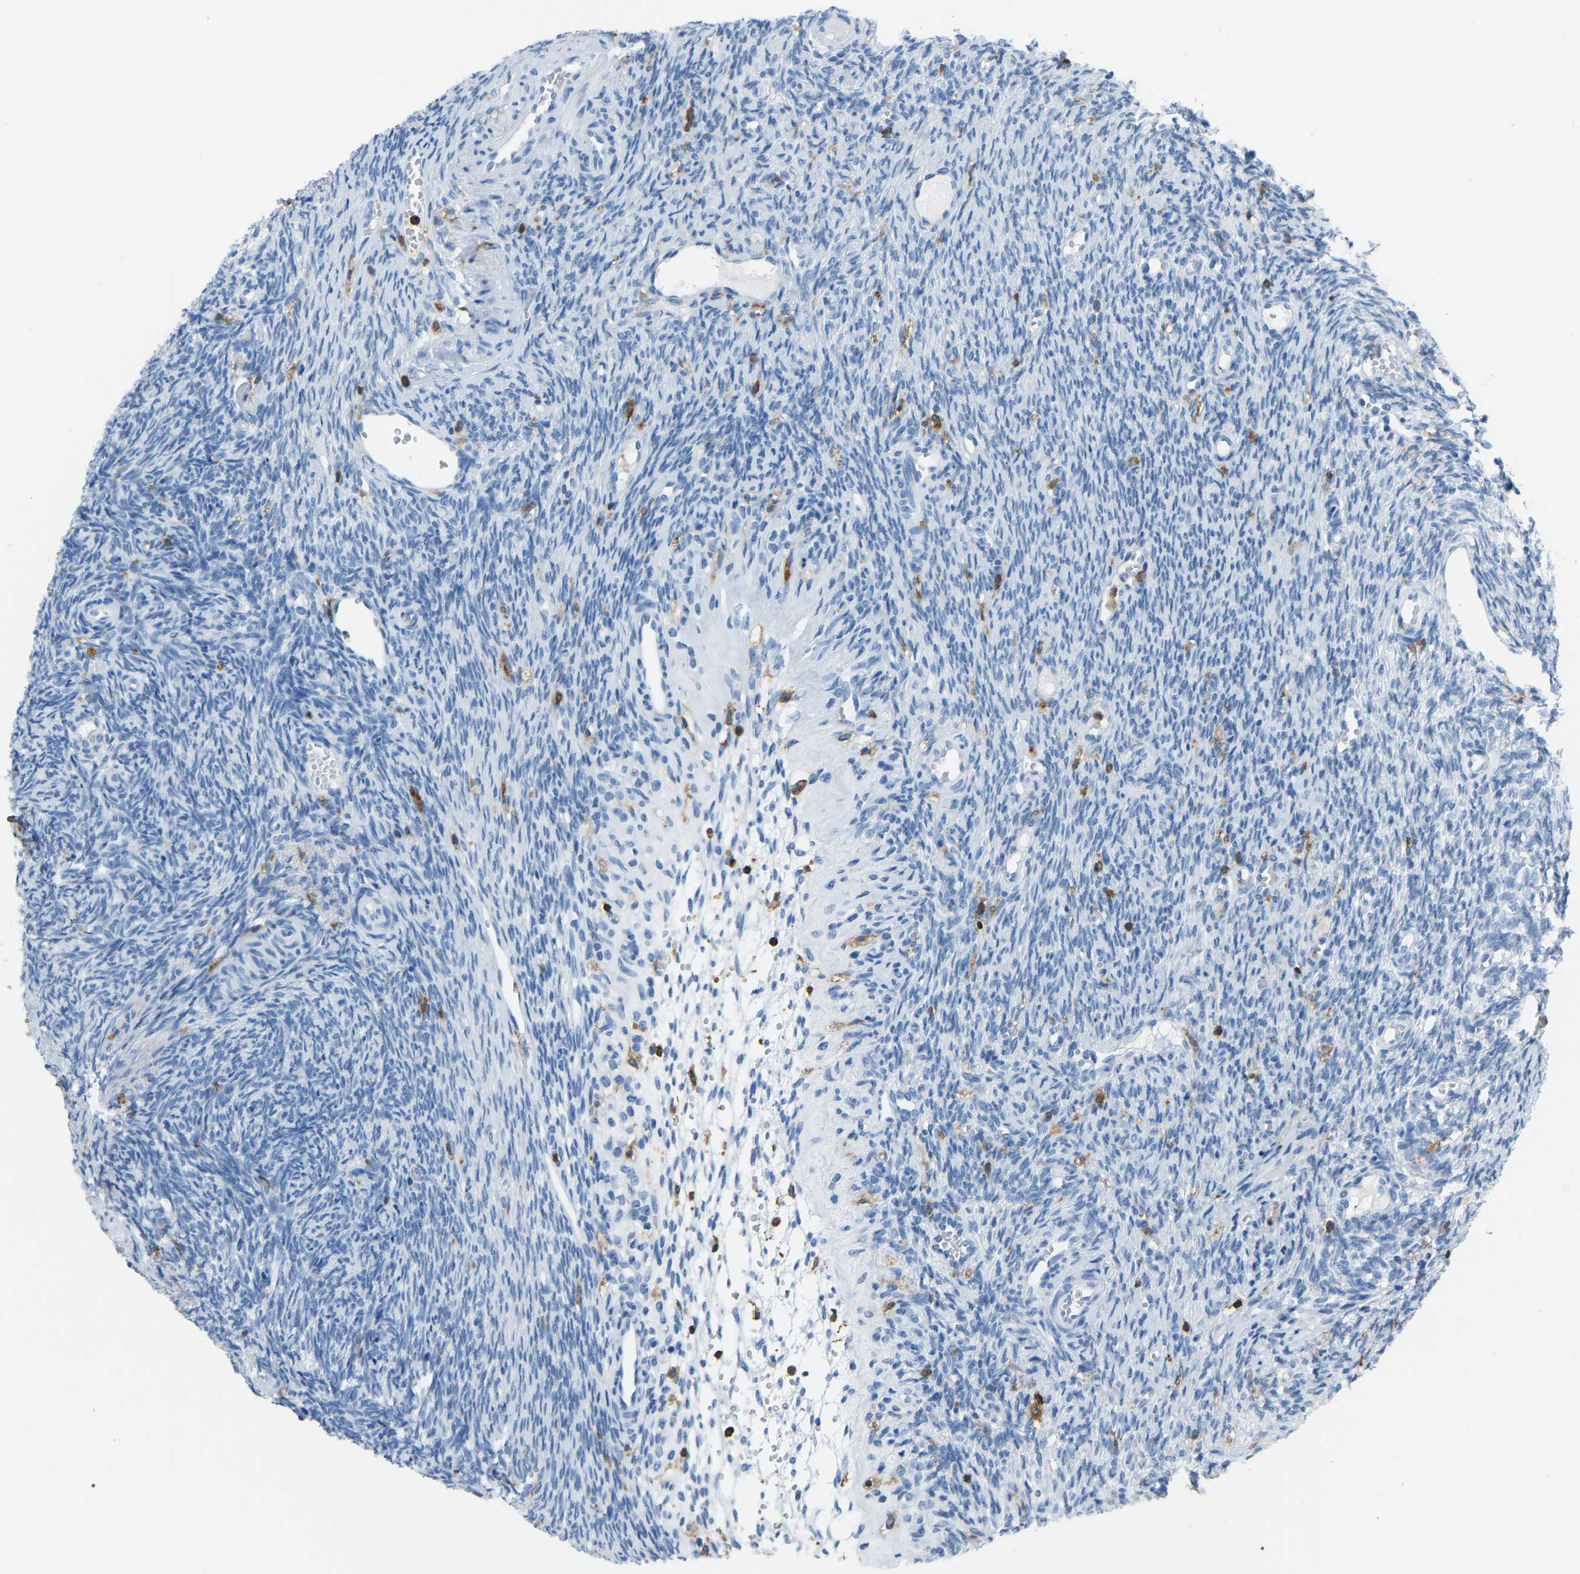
{"staining": {"intensity": "negative", "quantity": "none", "location": "none"}, "tissue": "ovary", "cell_type": "Ovarian stroma cells", "image_type": "normal", "snomed": [{"axis": "morphology", "description": "Normal tissue, NOS"}, {"axis": "topography", "description": "Ovary"}], "caption": "There is no significant positivity in ovarian stroma cells of ovary. (DAB immunohistochemistry, high magnification).", "gene": "ARHGAP45", "patient": {"sex": "female", "age": 41}}